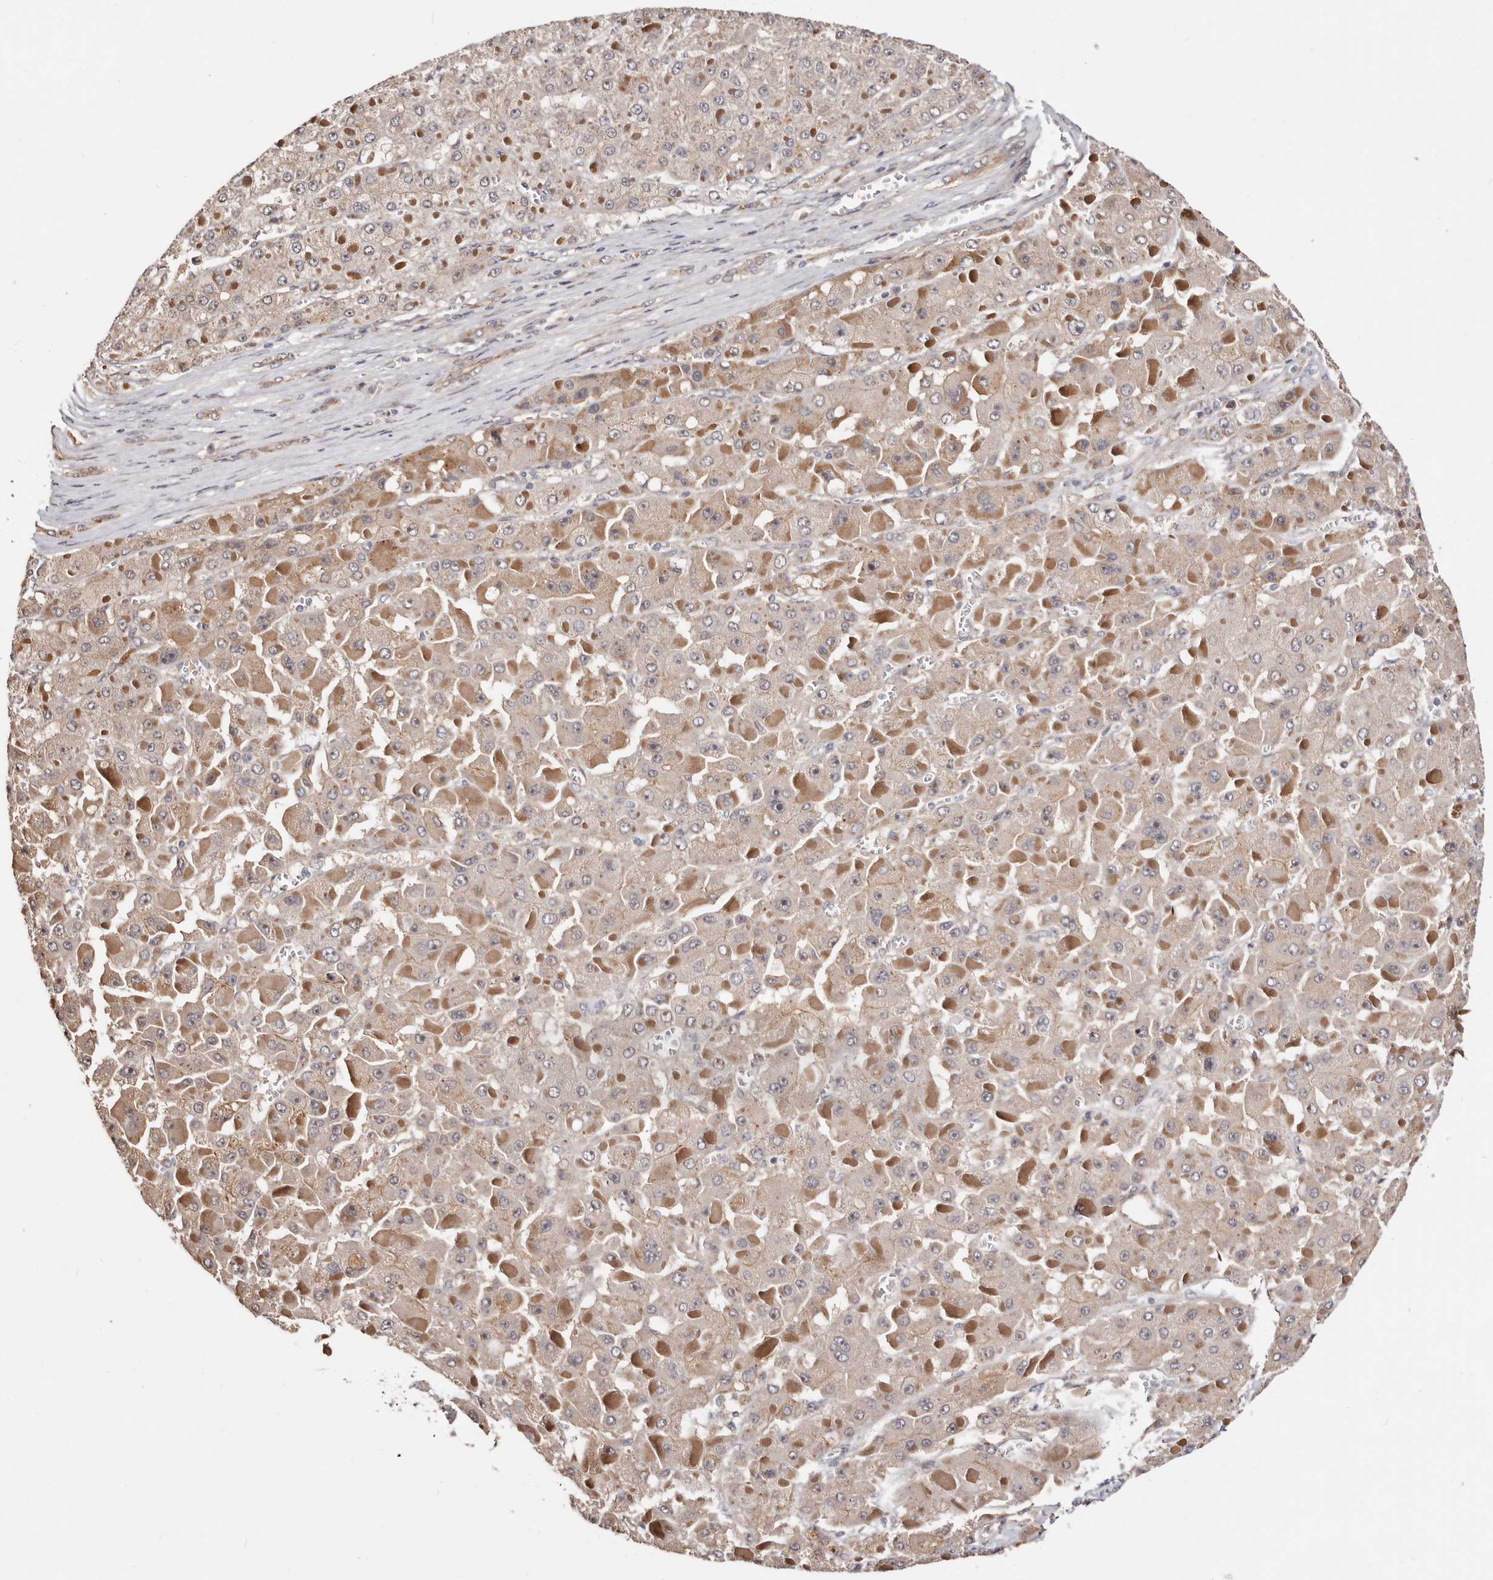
{"staining": {"intensity": "moderate", "quantity": "<25%", "location": "cytoplasmic/membranous"}, "tissue": "liver cancer", "cell_type": "Tumor cells", "image_type": "cancer", "snomed": [{"axis": "morphology", "description": "Carcinoma, Hepatocellular, NOS"}, {"axis": "topography", "description": "Liver"}], "caption": "Immunohistochemistry photomicrograph of human liver cancer (hepatocellular carcinoma) stained for a protein (brown), which exhibits low levels of moderate cytoplasmic/membranous staining in approximately <25% of tumor cells.", "gene": "TRIP13", "patient": {"sex": "female", "age": 73}}